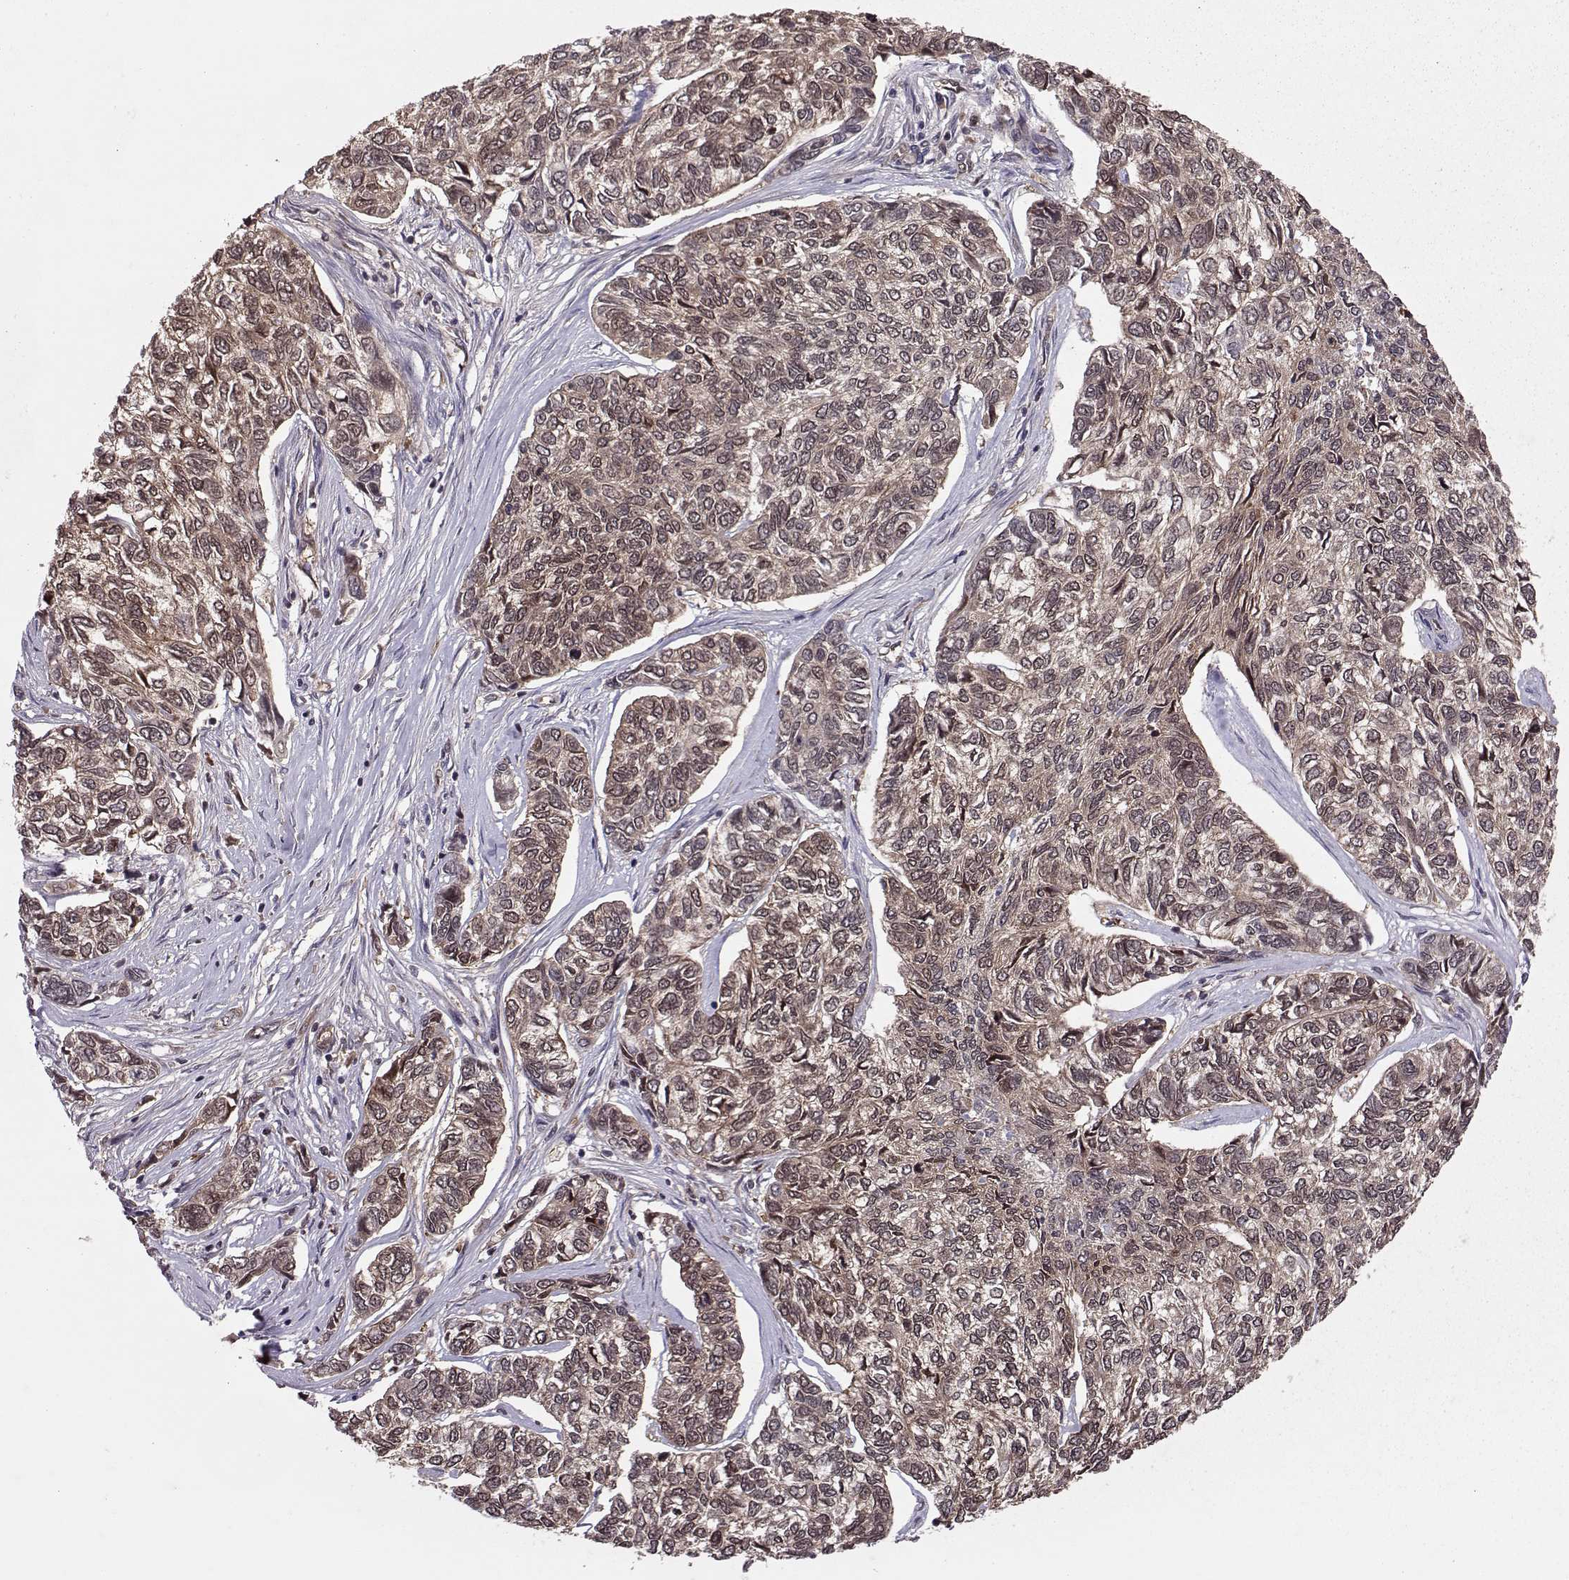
{"staining": {"intensity": "weak", "quantity": "<25%", "location": "cytoplasmic/membranous"}, "tissue": "skin cancer", "cell_type": "Tumor cells", "image_type": "cancer", "snomed": [{"axis": "morphology", "description": "Basal cell carcinoma"}, {"axis": "topography", "description": "Skin"}], "caption": "This is a image of immunohistochemistry (IHC) staining of skin basal cell carcinoma, which shows no staining in tumor cells.", "gene": "PPP2R2A", "patient": {"sex": "female", "age": 65}}